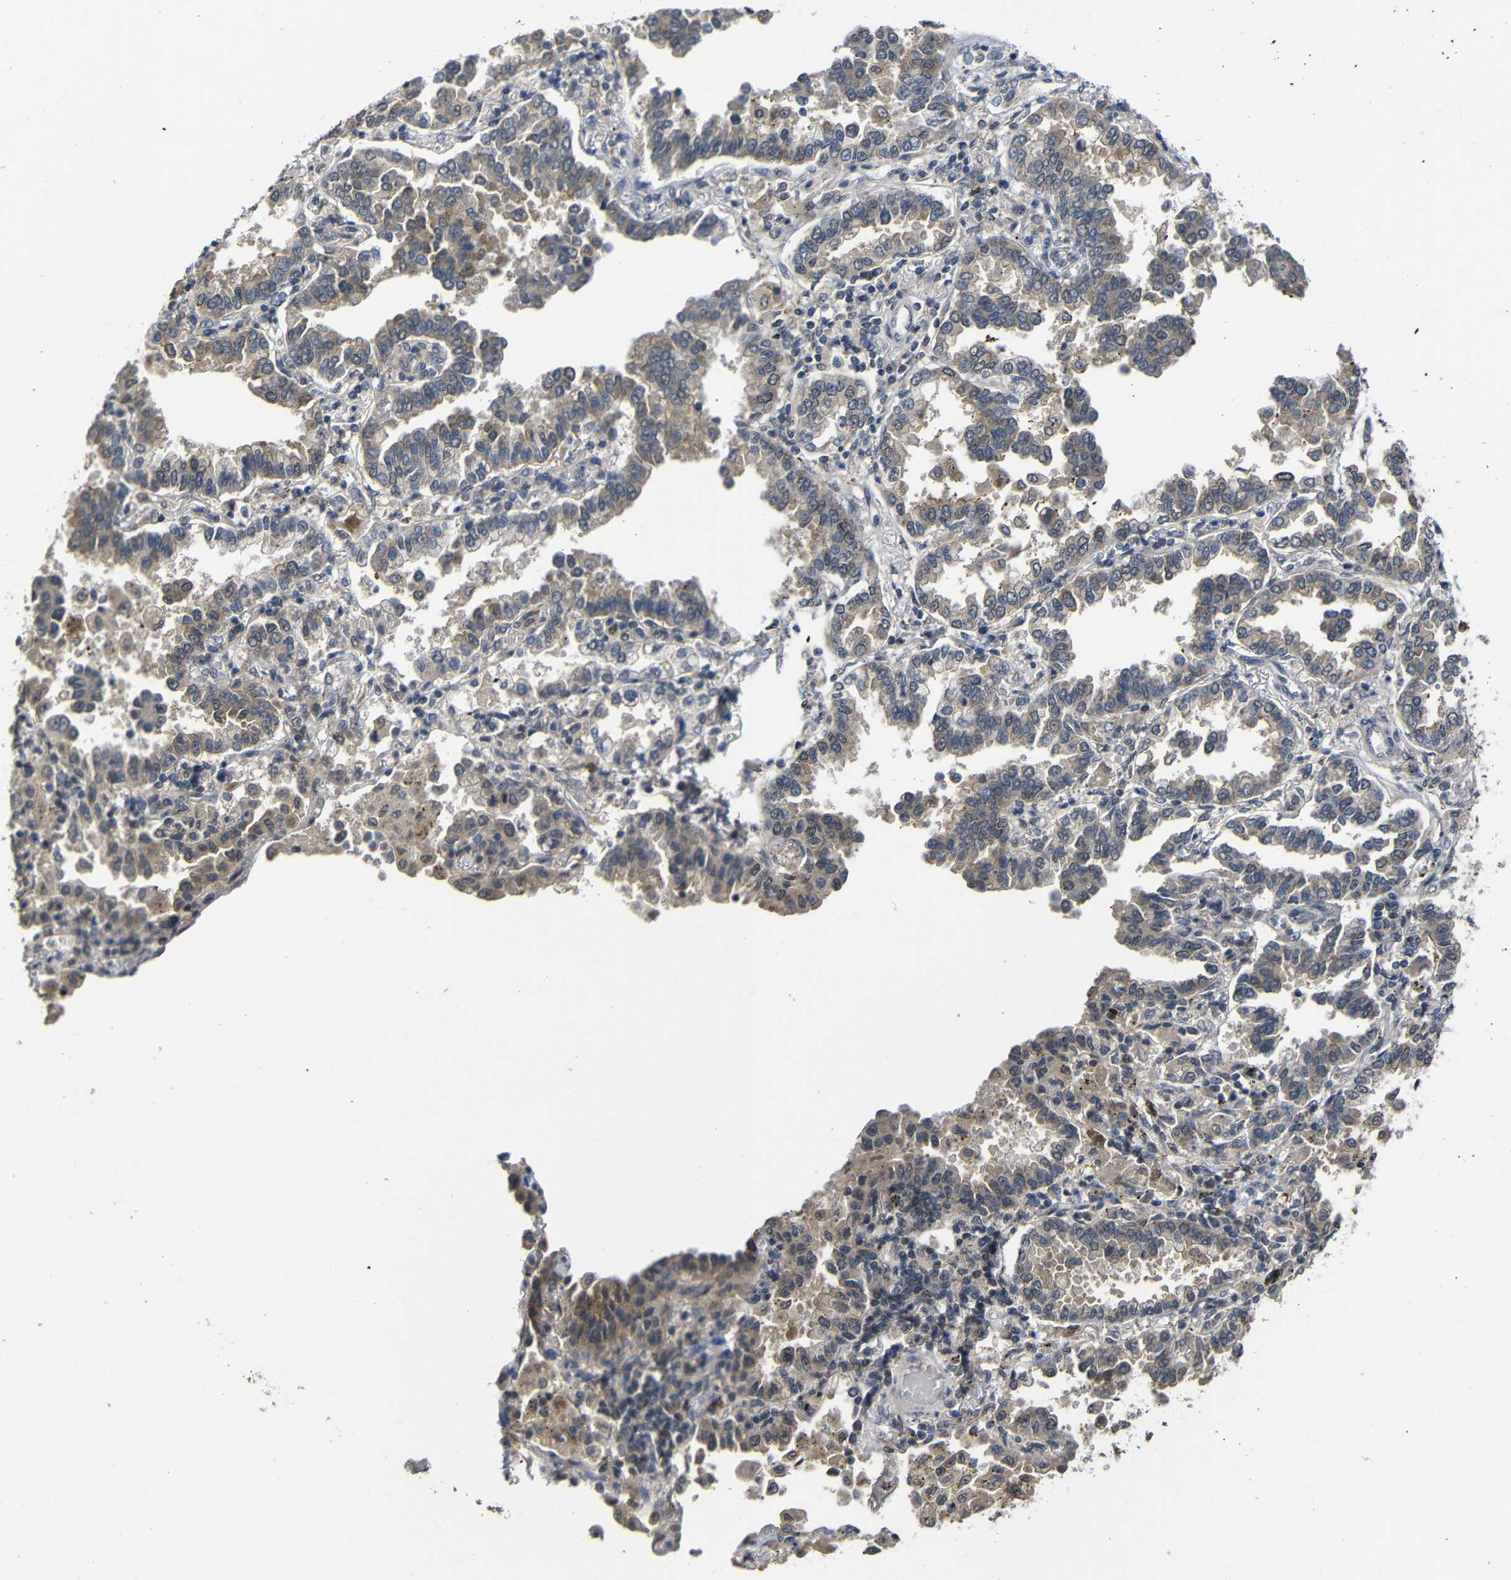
{"staining": {"intensity": "weak", "quantity": "25%-75%", "location": "cytoplasmic/membranous"}, "tissue": "lung cancer", "cell_type": "Tumor cells", "image_type": "cancer", "snomed": [{"axis": "morphology", "description": "Normal tissue, NOS"}, {"axis": "morphology", "description": "Adenocarcinoma, NOS"}, {"axis": "topography", "description": "Lung"}], "caption": "Immunohistochemistry (DAB (3,3'-diaminobenzidine)) staining of human lung cancer shows weak cytoplasmic/membranous protein expression in approximately 25%-75% of tumor cells.", "gene": "ATG12", "patient": {"sex": "male", "age": 59}}